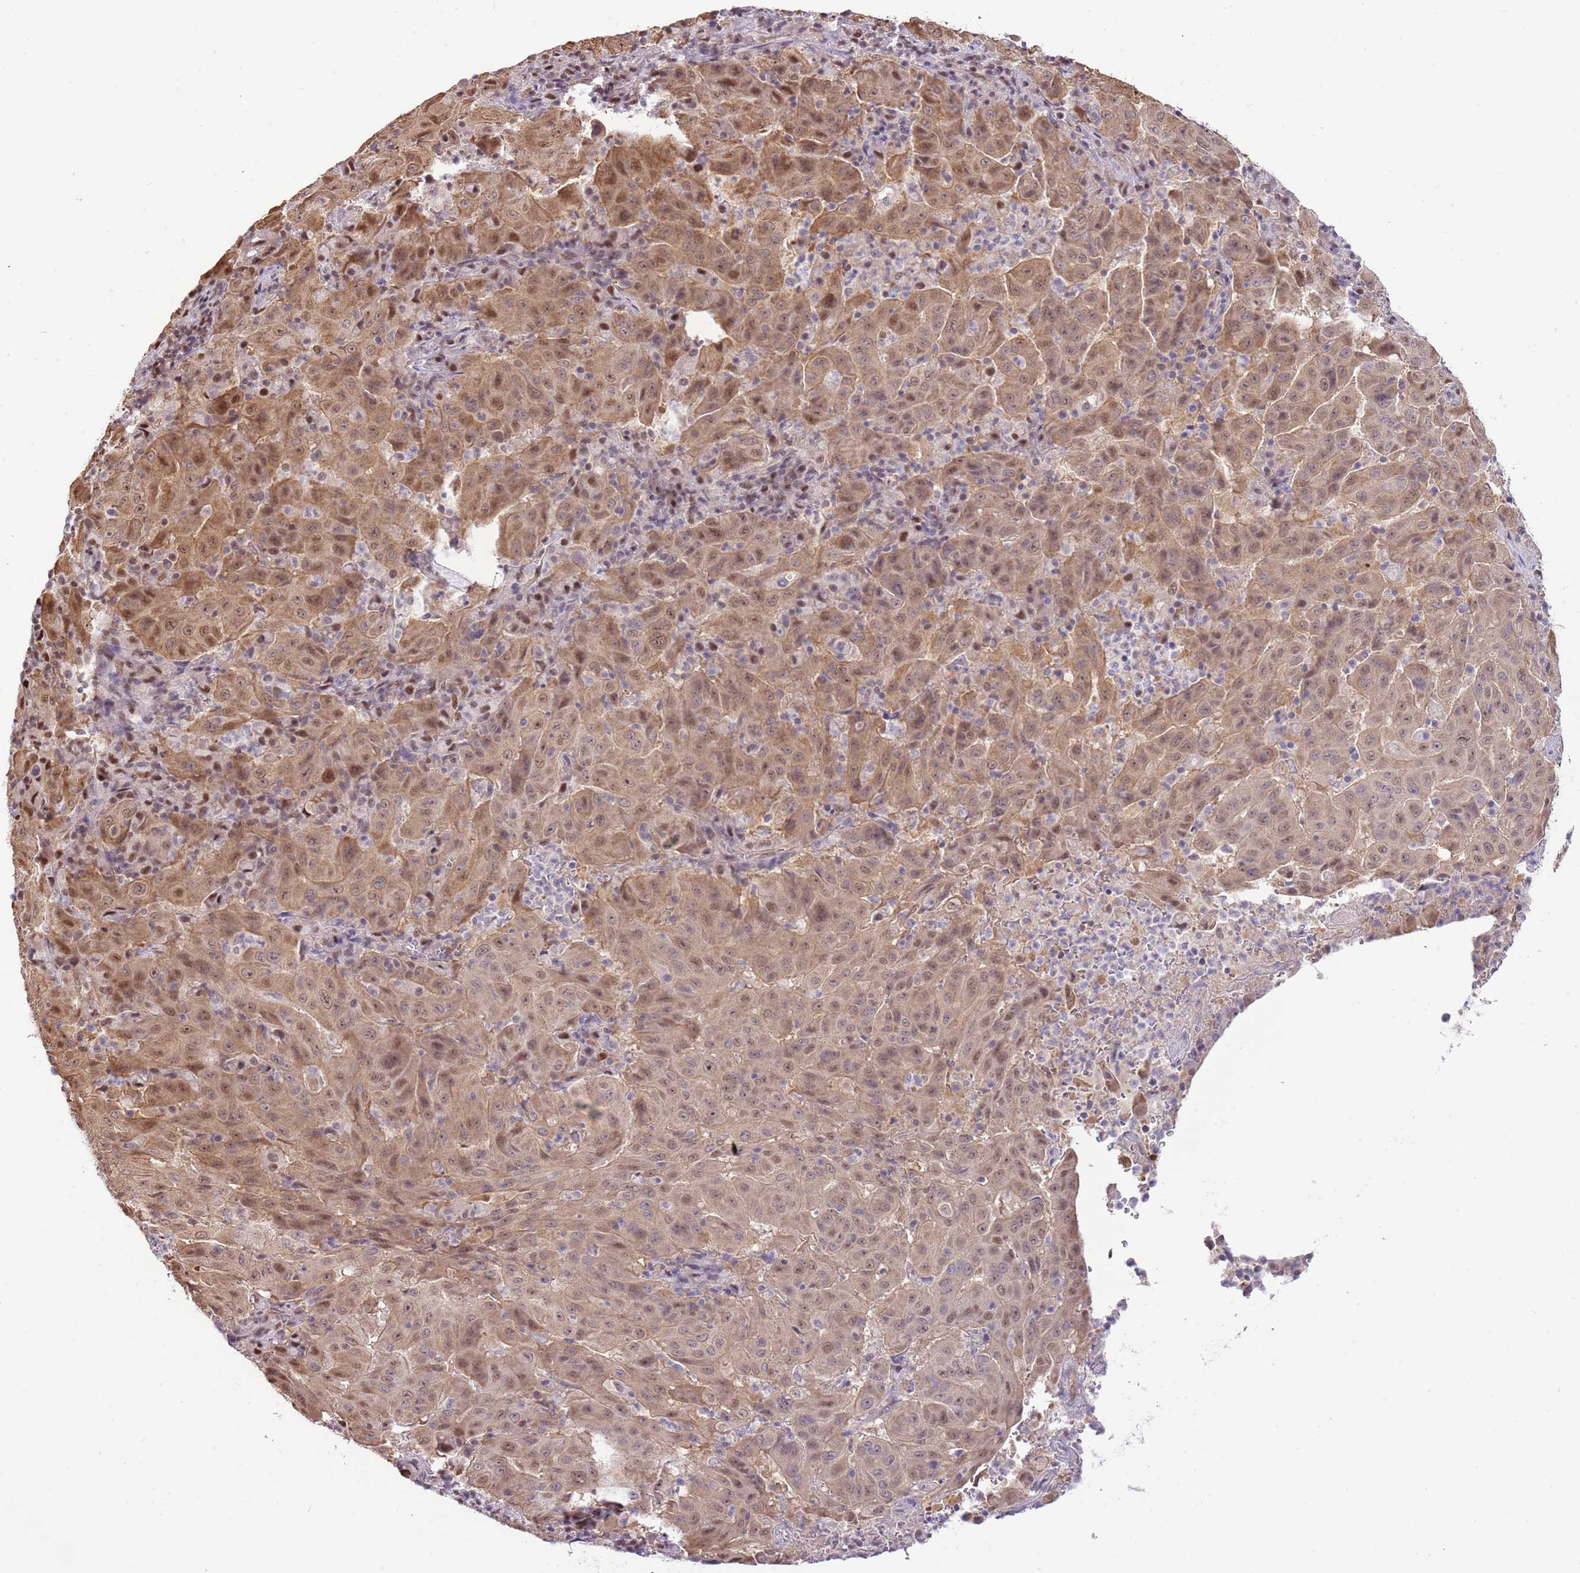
{"staining": {"intensity": "moderate", "quantity": ">75%", "location": "cytoplasmic/membranous,nuclear"}, "tissue": "pancreatic cancer", "cell_type": "Tumor cells", "image_type": "cancer", "snomed": [{"axis": "morphology", "description": "Adenocarcinoma, NOS"}, {"axis": "topography", "description": "Pancreas"}], "caption": "Moderate cytoplasmic/membranous and nuclear protein expression is appreciated in approximately >75% of tumor cells in pancreatic adenocarcinoma. (brown staining indicates protein expression, while blue staining denotes nuclei).", "gene": "RFK", "patient": {"sex": "male", "age": 63}}